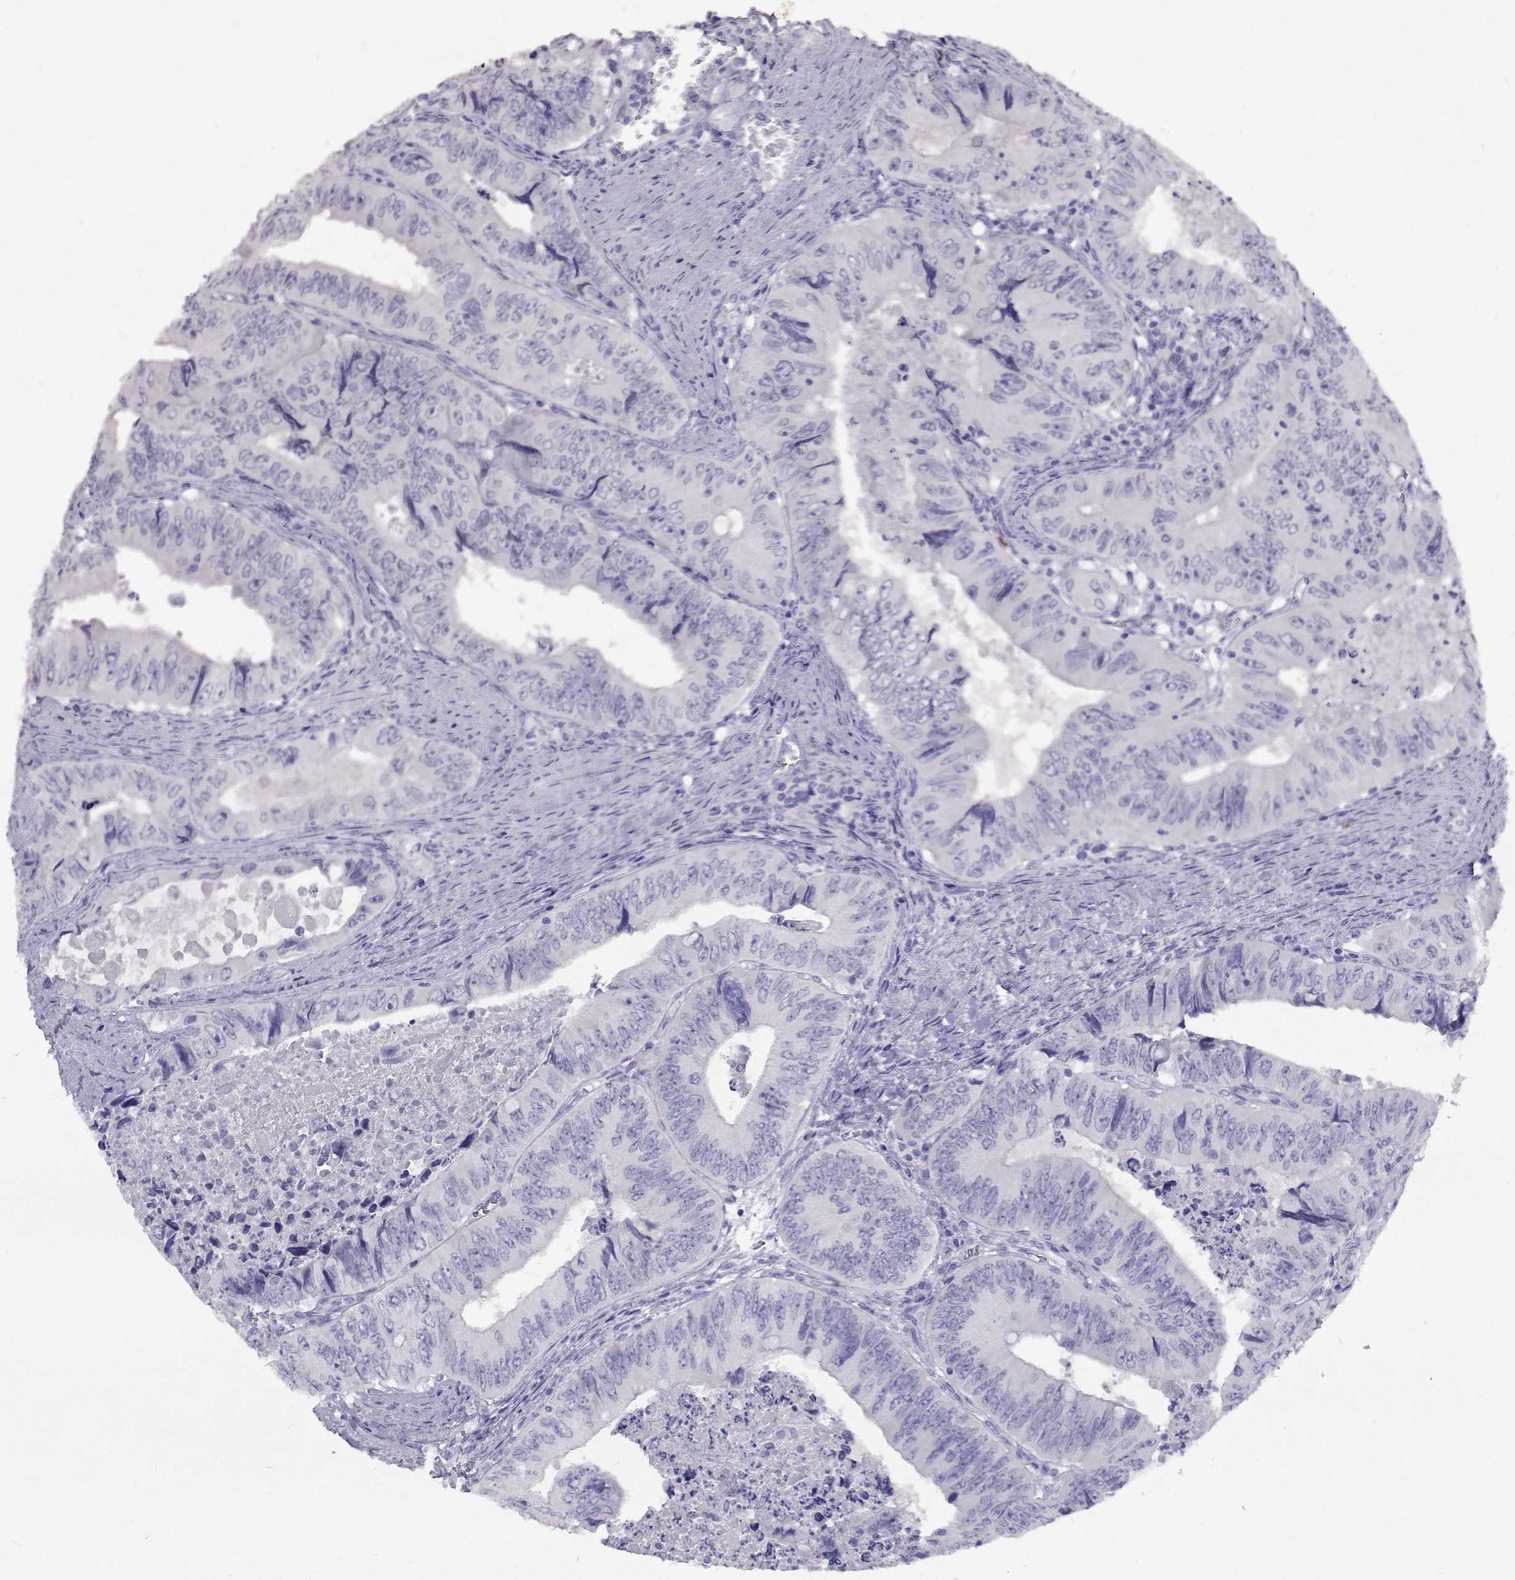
{"staining": {"intensity": "negative", "quantity": "none", "location": "none"}, "tissue": "colorectal cancer", "cell_type": "Tumor cells", "image_type": "cancer", "snomed": [{"axis": "morphology", "description": "Adenocarcinoma, NOS"}, {"axis": "topography", "description": "Colon"}], "caption": "Tumor cells are negative for brown protein staining in colorectal adenocarcinoma.", "gene": "CFAP44", "patient": {"sex": "female", "age": 84}}